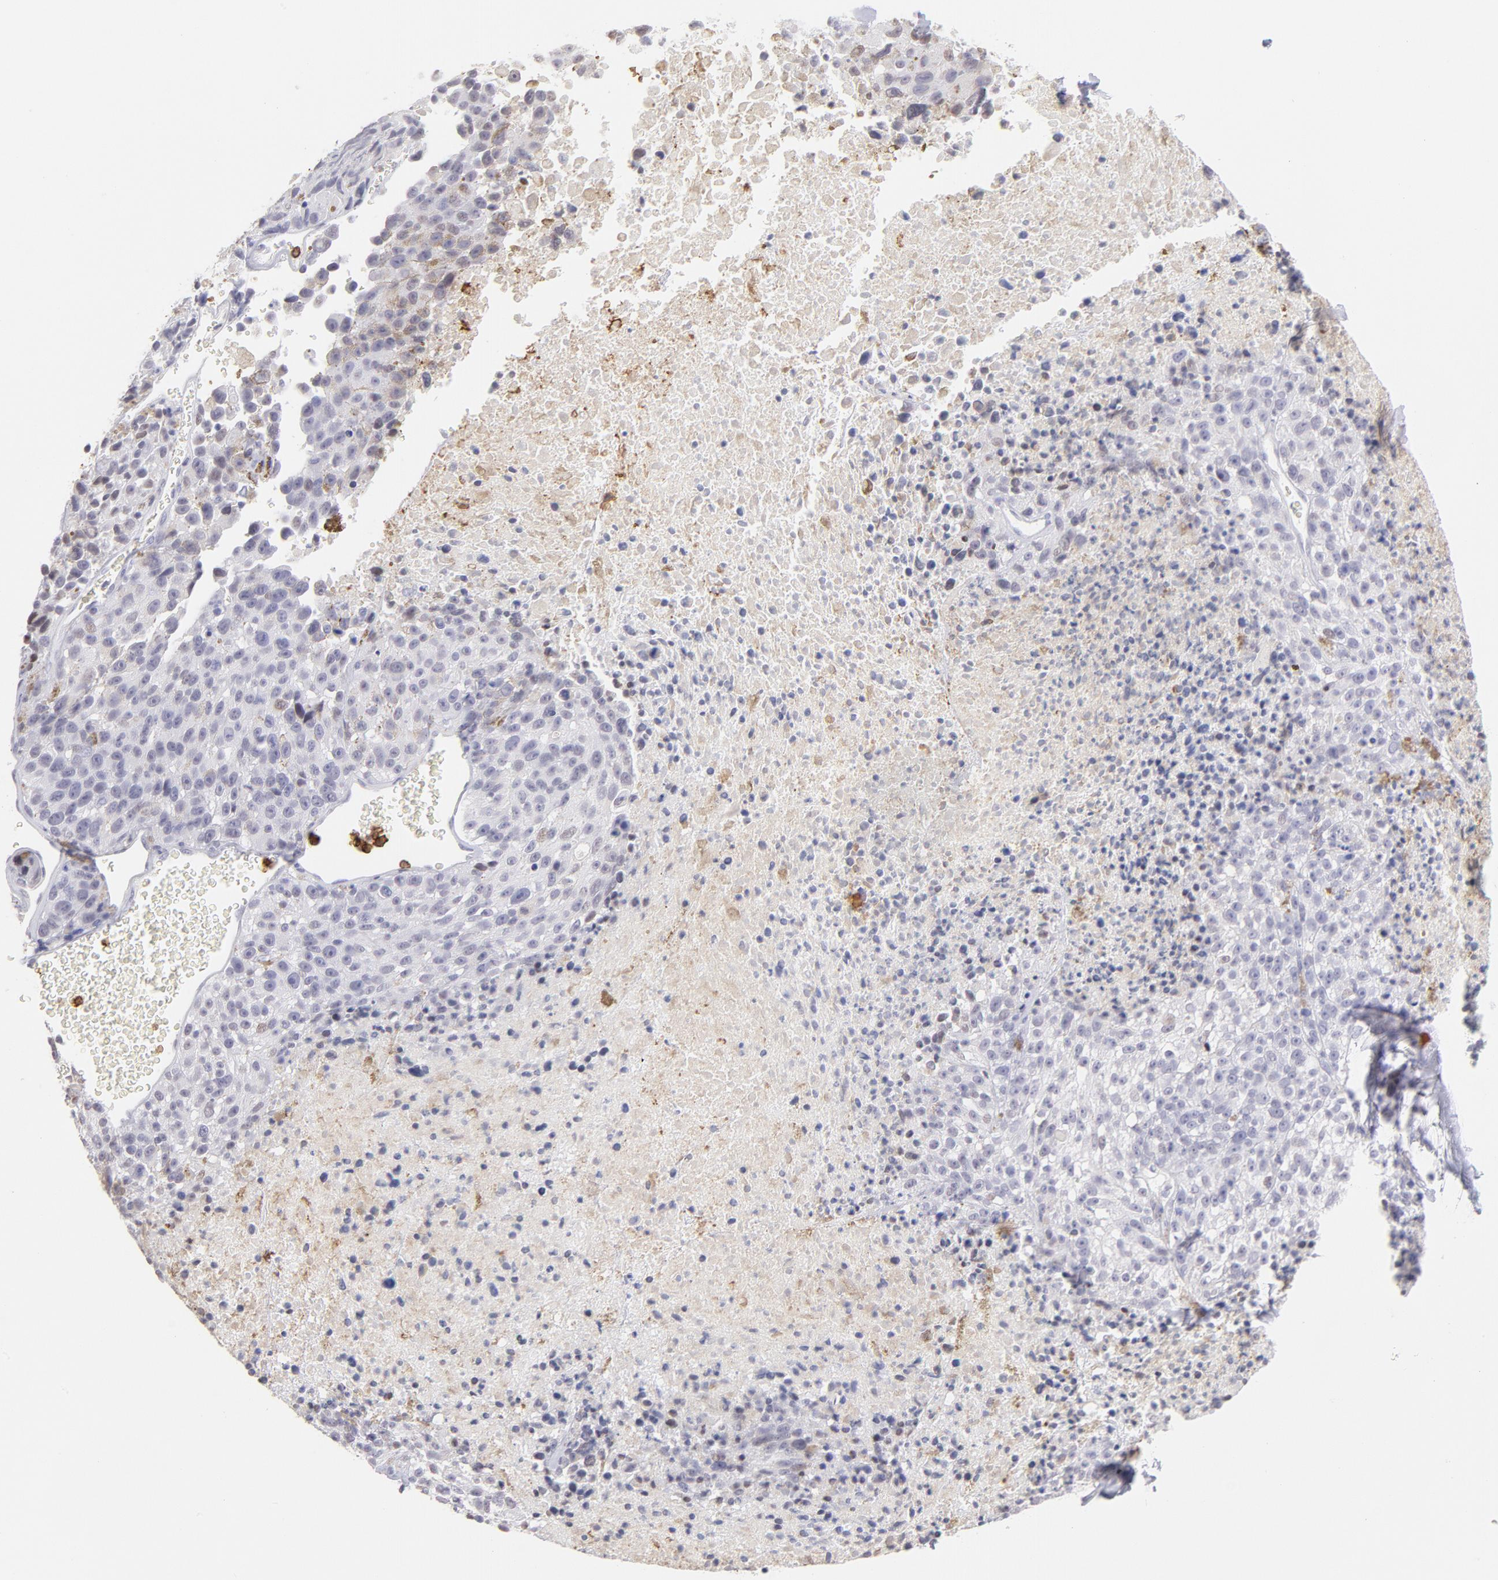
{"staining": {"intensity": "negative", "quantity": "none", "location": "none"}, "tissue": "melanoma", "cell_type": "Tumor cells", "image_type": "cancer", "snomed": [{"axis": "morphology", "description": "Malignant melanoma, Metastatic site"}, {"axis": "topography", "description": "Cerebral cortex"}], "caption": "IHC of melanoma reveals no expression in tumor cells.", "gene": "LTB4R", "patient": {"sex": "female", "age": 52}}